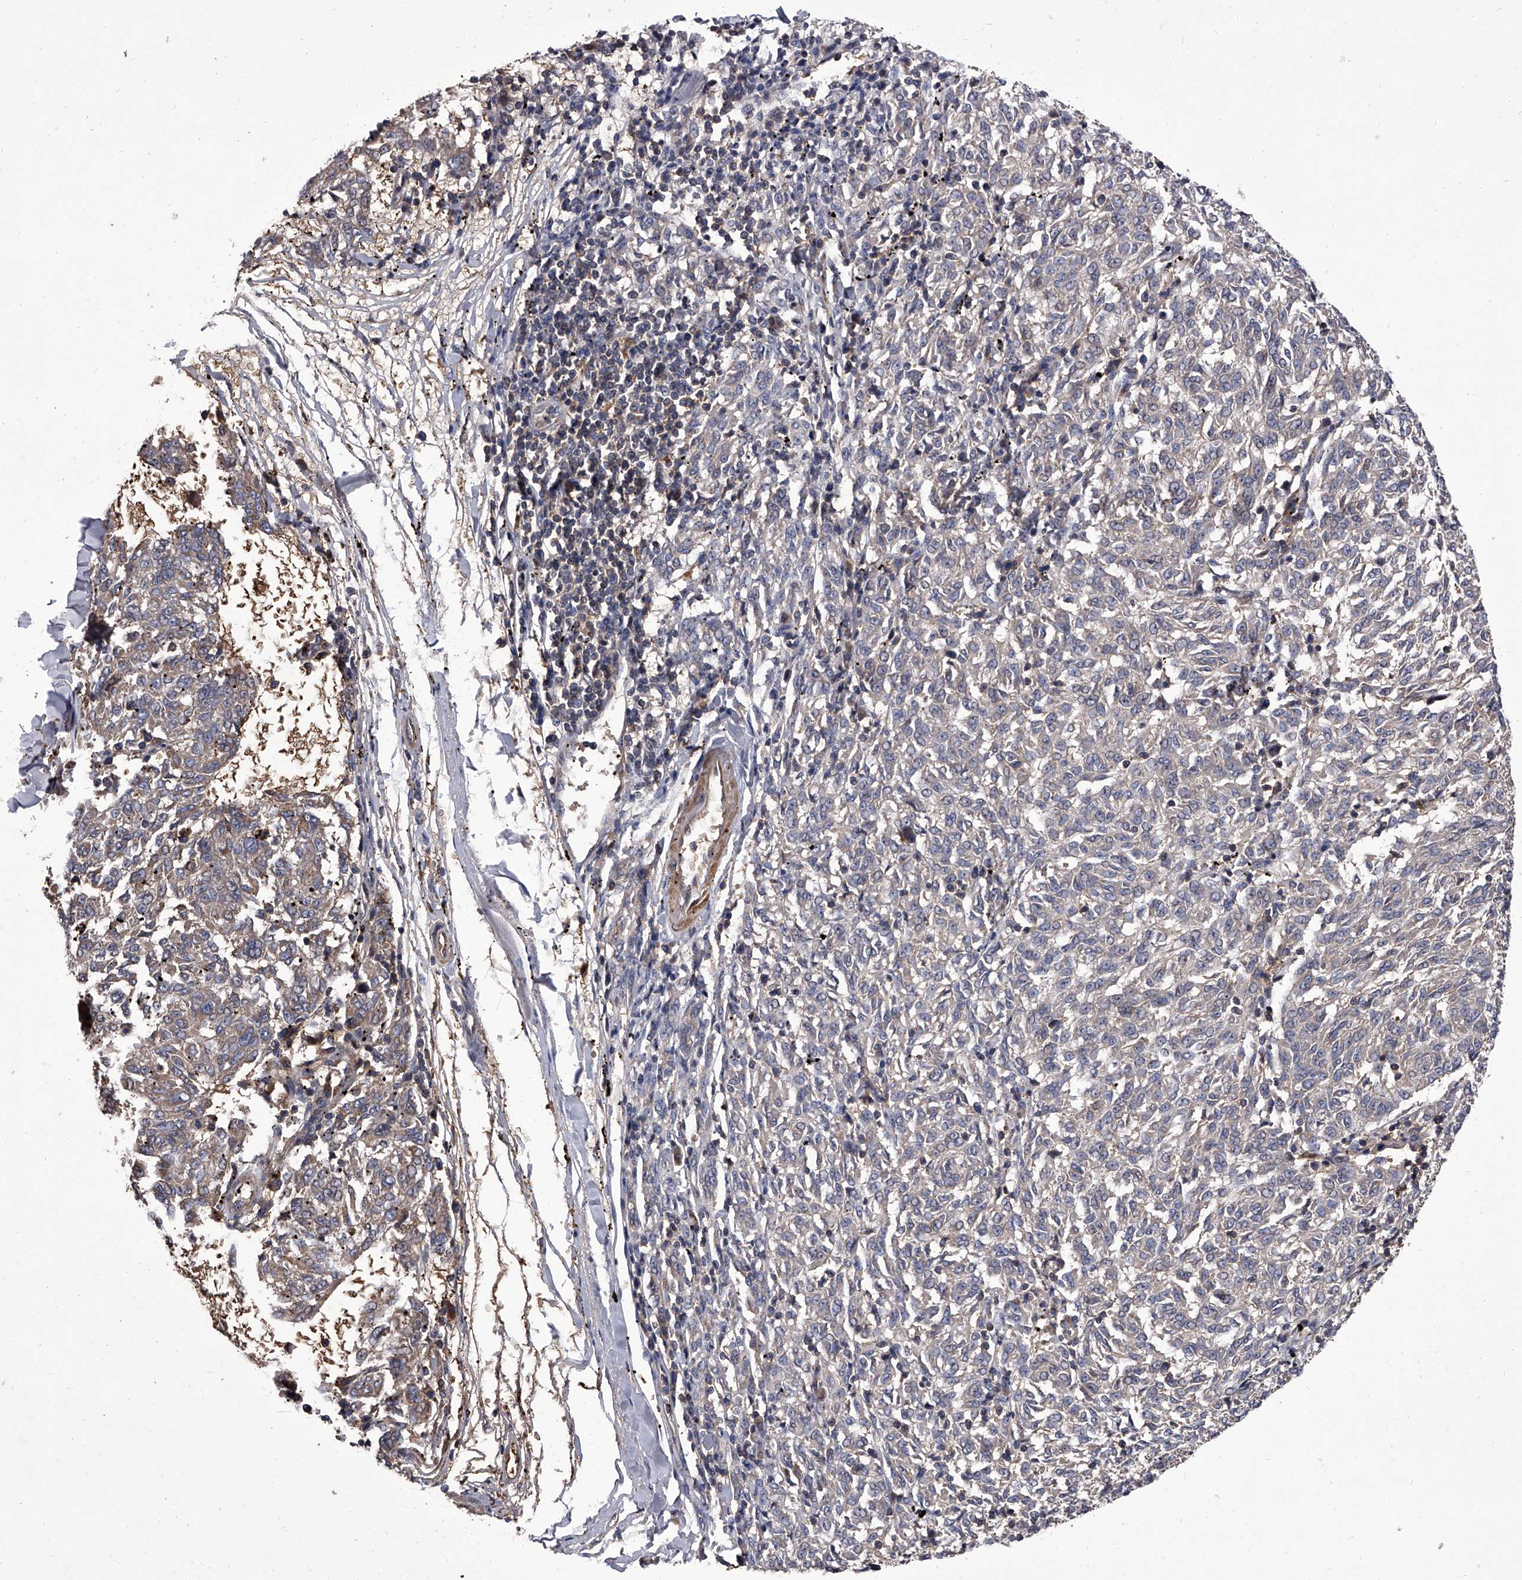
{"staining": {"intensity": "negative", "quantity": "none", "location": "none"}, "tissue": "melanoma", "cell_type": "Tumor cells", "image_type": "cancer", "snomed": [{"axis": "morphology", "description": "Malignant melanoma, NOS"}, {"axis": "topography", "description": "Skin"}], "caption": "High magnification brightfield microscopy of malignant melanoma stained with DAB (brown) and counterstained with hematoxylin (blue): tumor cells show no significant positivity.", "gene": "STK36", "patient": {"sex": "female", "age": 72}}